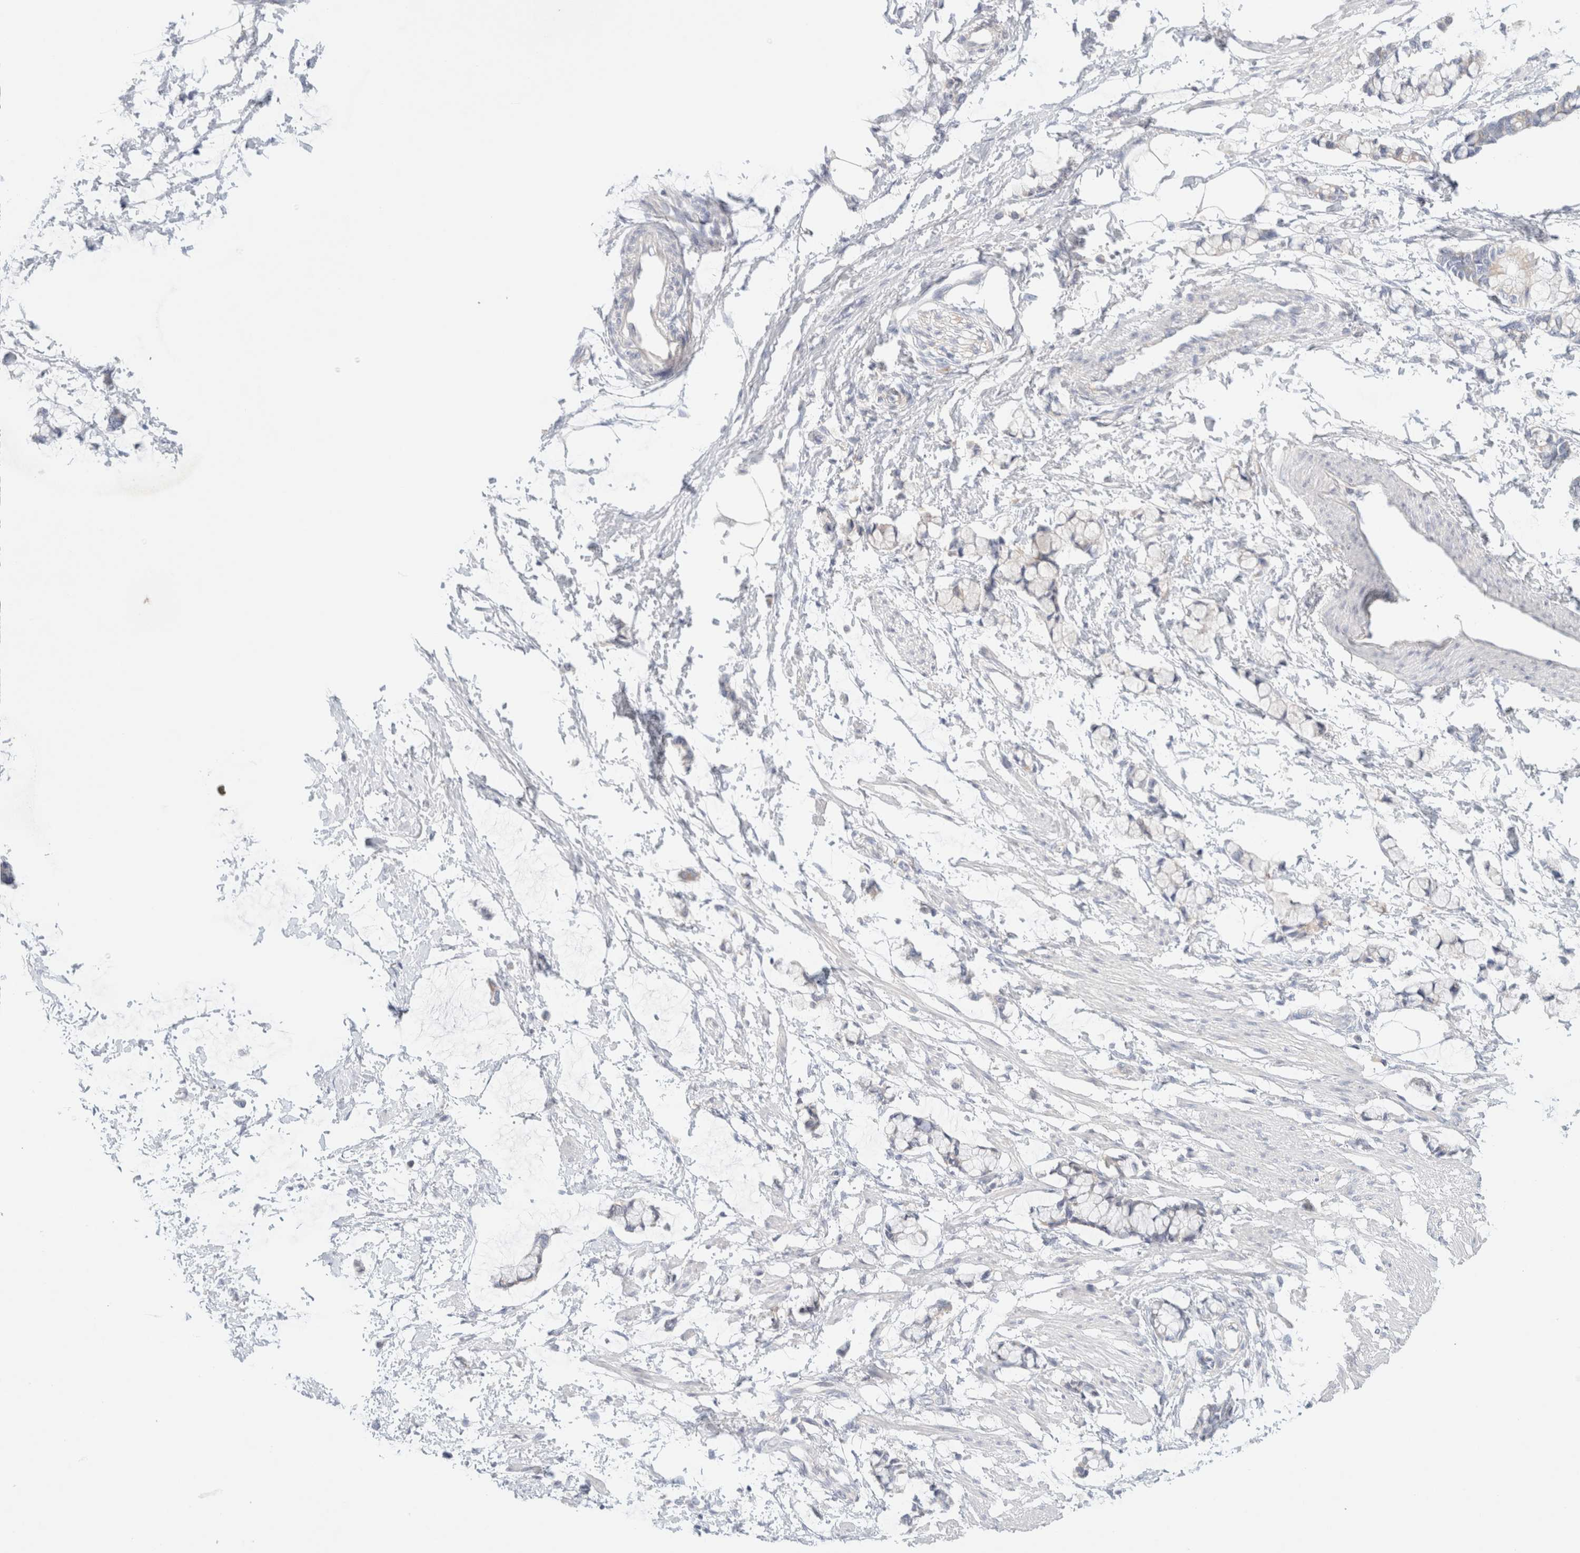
{"staining": {"intensity": "negative", "quantity": "none", "location": "none"}, "tissue": "smooth muscle", "cell_type": "Smooth muscle cells", "image_type": "normal", "snomed": [{"axis": "morphology", "description": "Normal tissue, NOS"}, {"axis": "morphology", "description": "Adenocarcinoma, NOS"}, {"axis": "topography", "description": "Smooth muscle"}, {"axis": "topography", "description": "Colon"}], "caption": "Immunohistochemistry (IHC) micrograph of benign human smooth muscle stained for a protein (brown), which exhibits no staining in smooth muscle cells. (Stains: DAB immunohistochemistry (IHC) with hematoxylin counter stain, Microscopy: brightfield microscopy at high magnification).", "gene": "HEXD", "patient": {"sex": "male", "age": 14}}